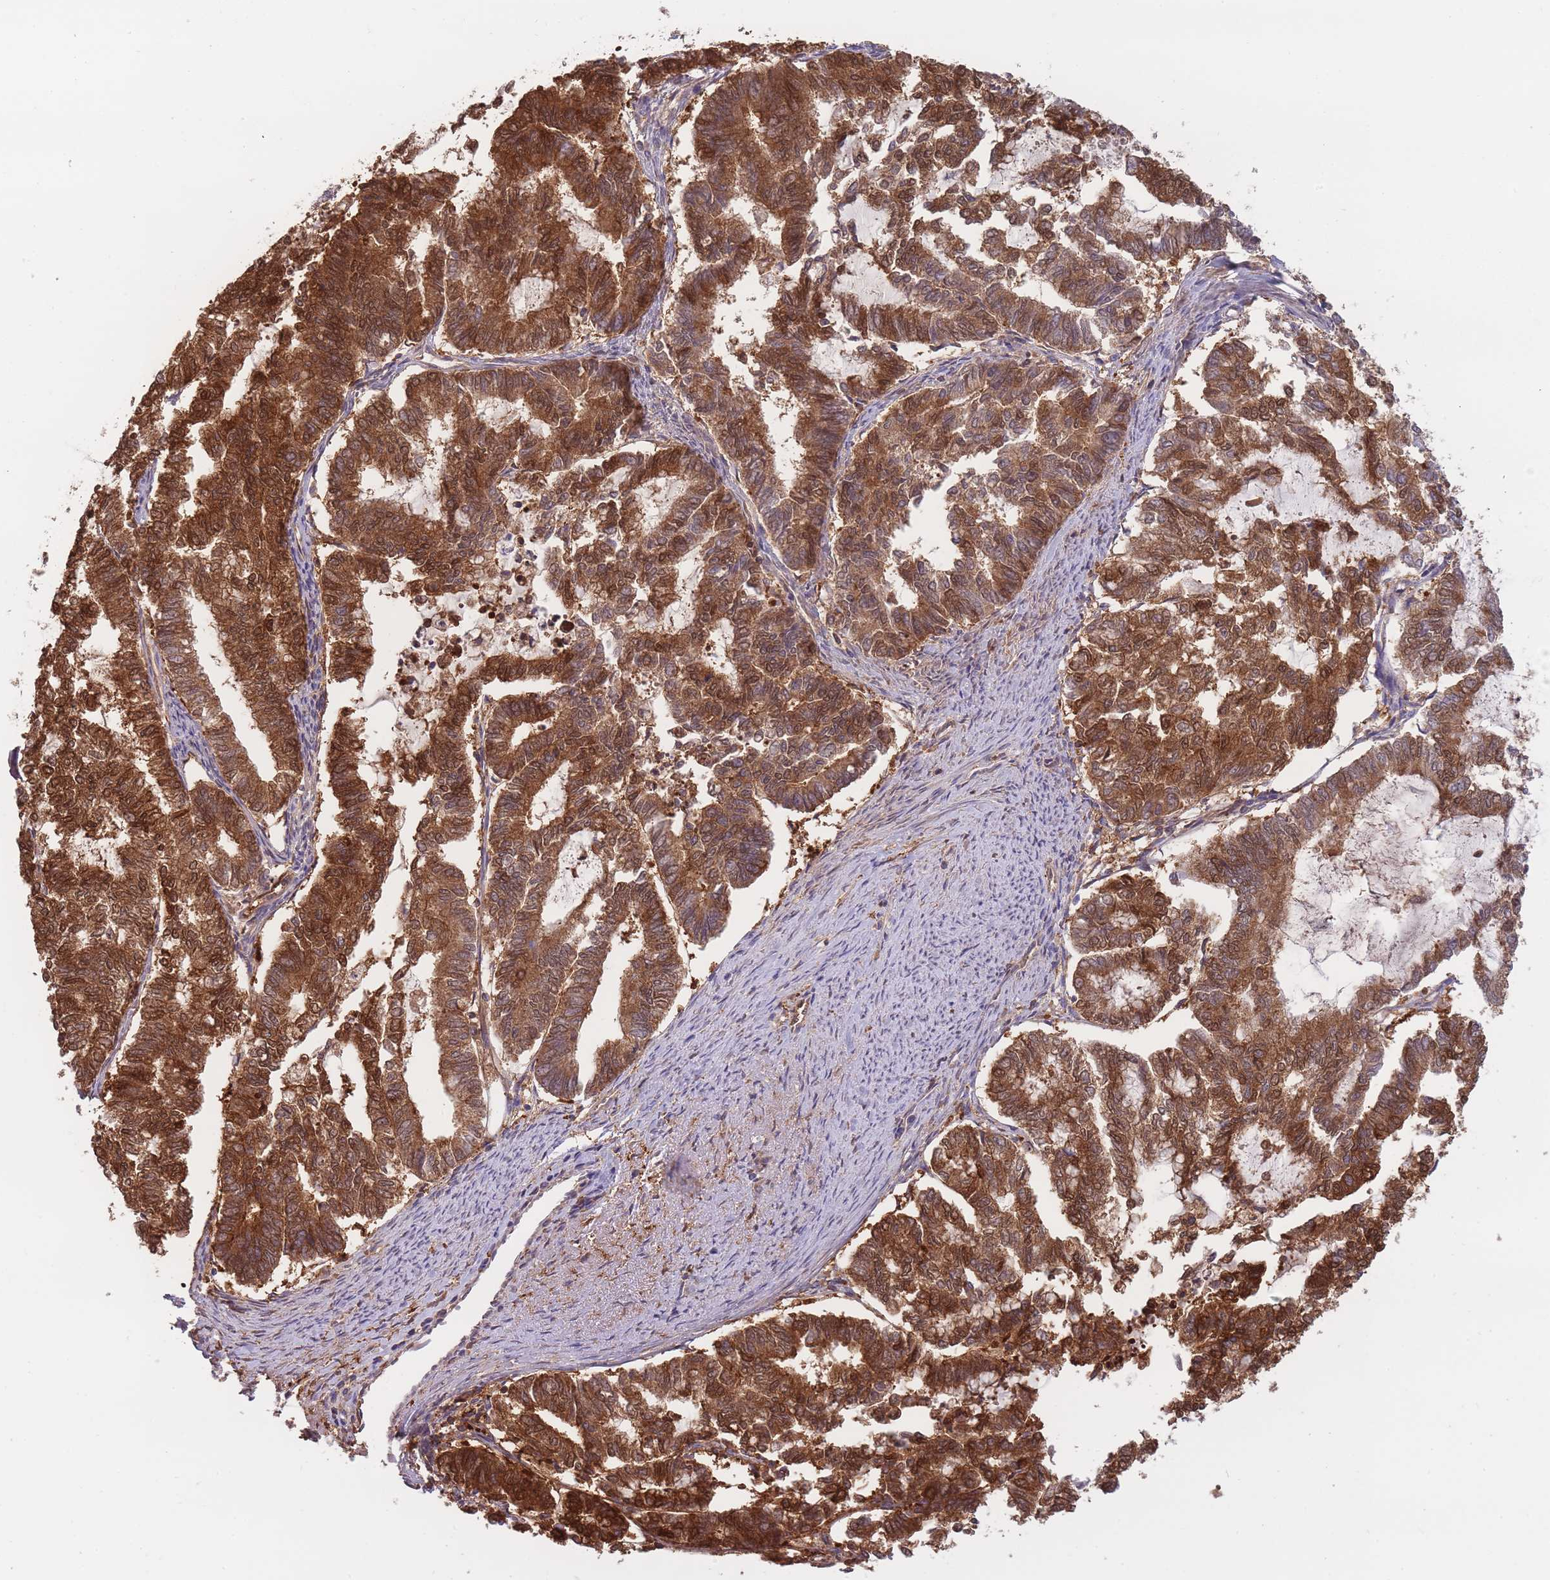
{"staining": {"intensity": "strong", "quantity": ">75%", "location": "cytoplasmic/membranous"}, "tissue": "endometrial cancer", "cell_type": "Tumor cells", "image_type": "cancer", "snomed": [{"axis": "morphology", "description": "Adenocarcinoma, NOS"}, {"axis": "topography", "description": "Endometrium"}], "caption": "Brown immunohistochemical staining in endometrial cancer exhibits strong cytoplasmic/membranous positivity in approximately >75% of tumor cells.", "gene": "SLC4A9", "patient": {"sex": "female", "age": 79}}